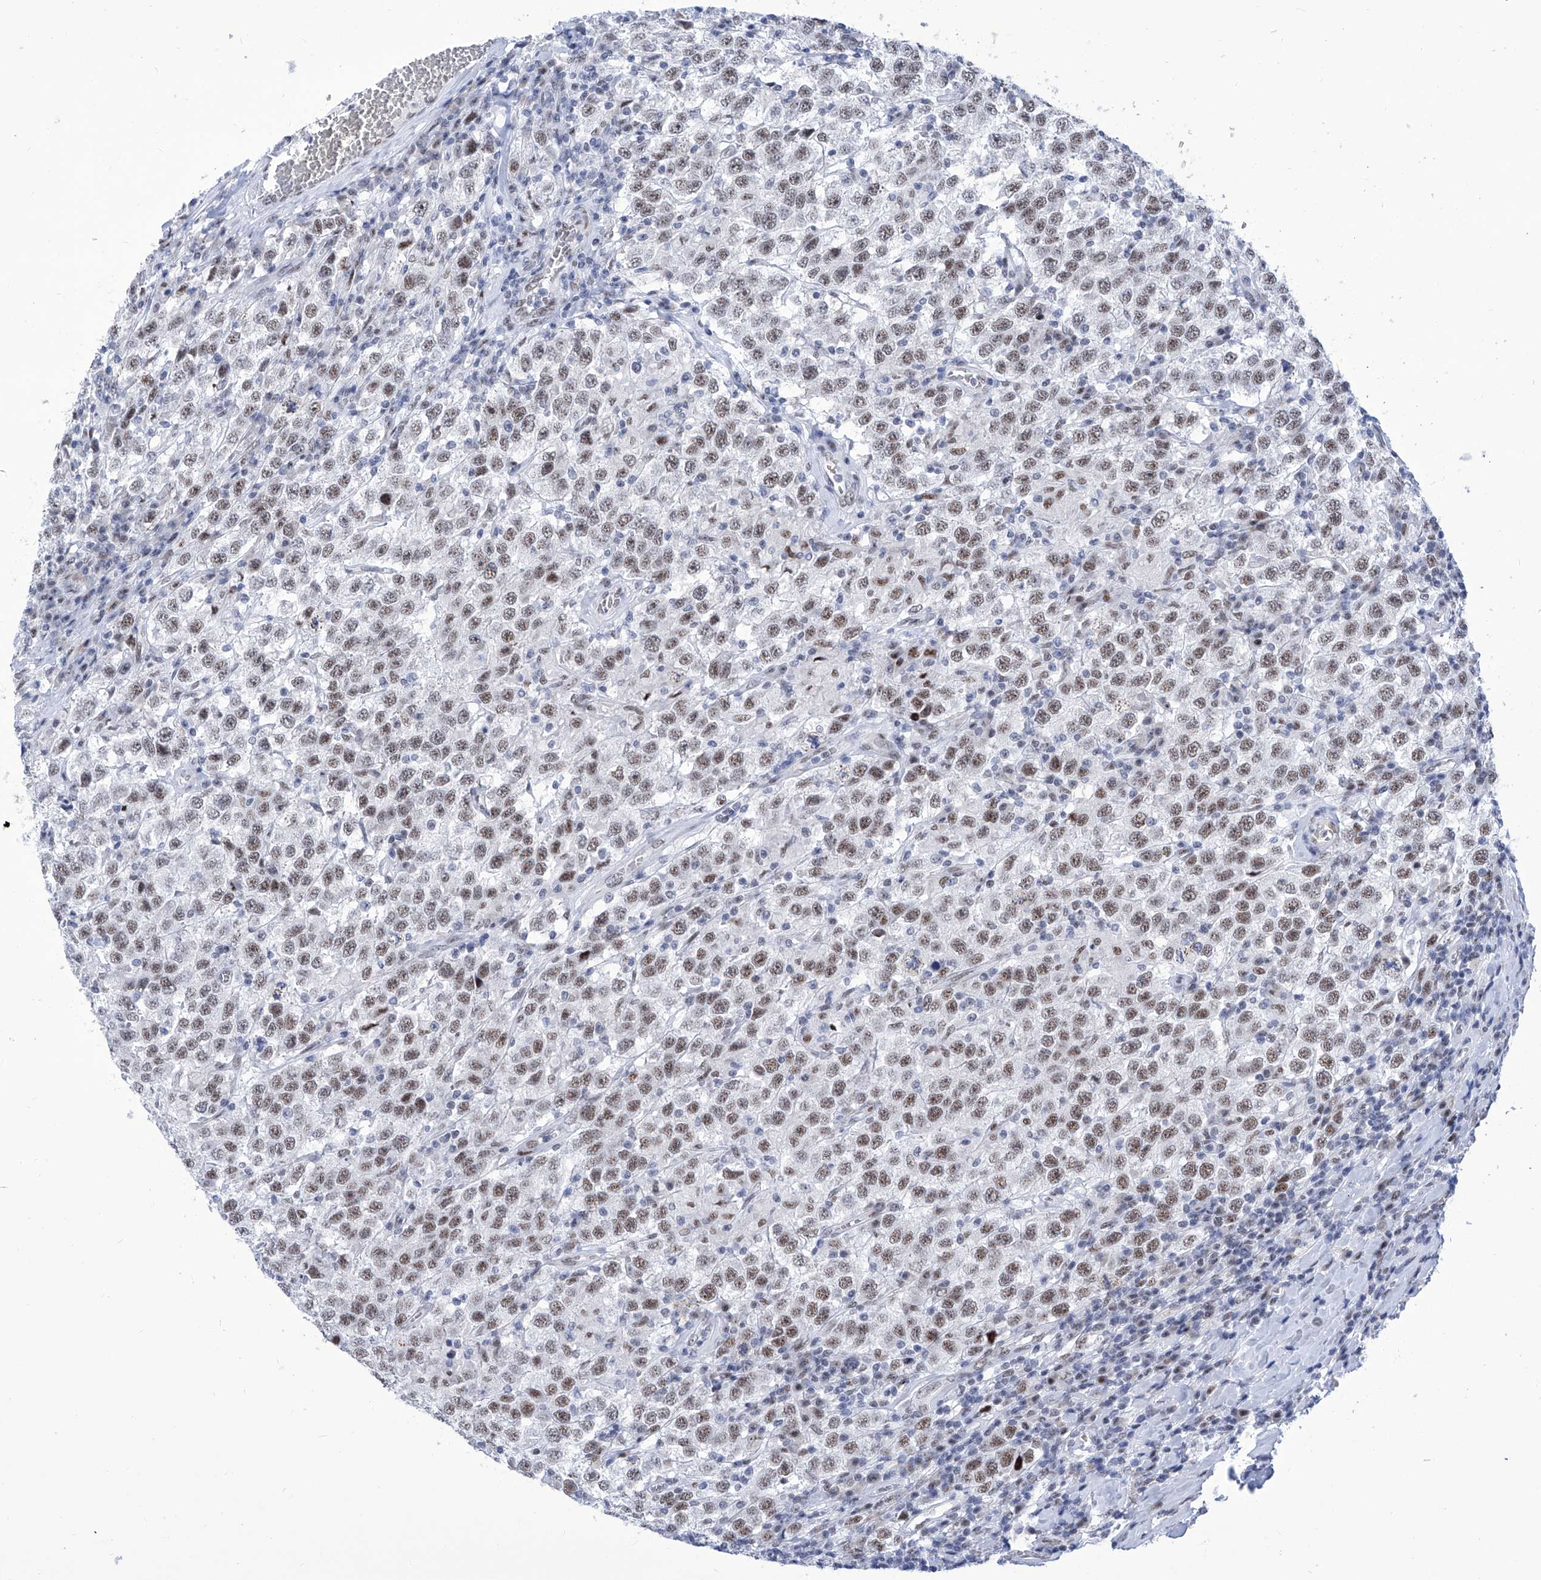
{"staining": {"intensity": "moderate", "quantity": ">75%", "location": "nuclear"}, "tissue": "testis cancer", "cell_type": "Tumor cells", "image_type": "cancer", "snomed": [{"axis": "morphology", "description": "Seminoma, NOS"}, {"axis": "topography", "description": "Testis"}], "caption": "DAB immunohistochemical staining of testis cancer (seminoma) reveals moderate nuclear protein positivity in approximately >75% of tumor cells. The protein of interest is shown in brown color, while the nuclei are stained blue.", "gene": "SART1", "patient": {"sex": "male", "age": 41}}